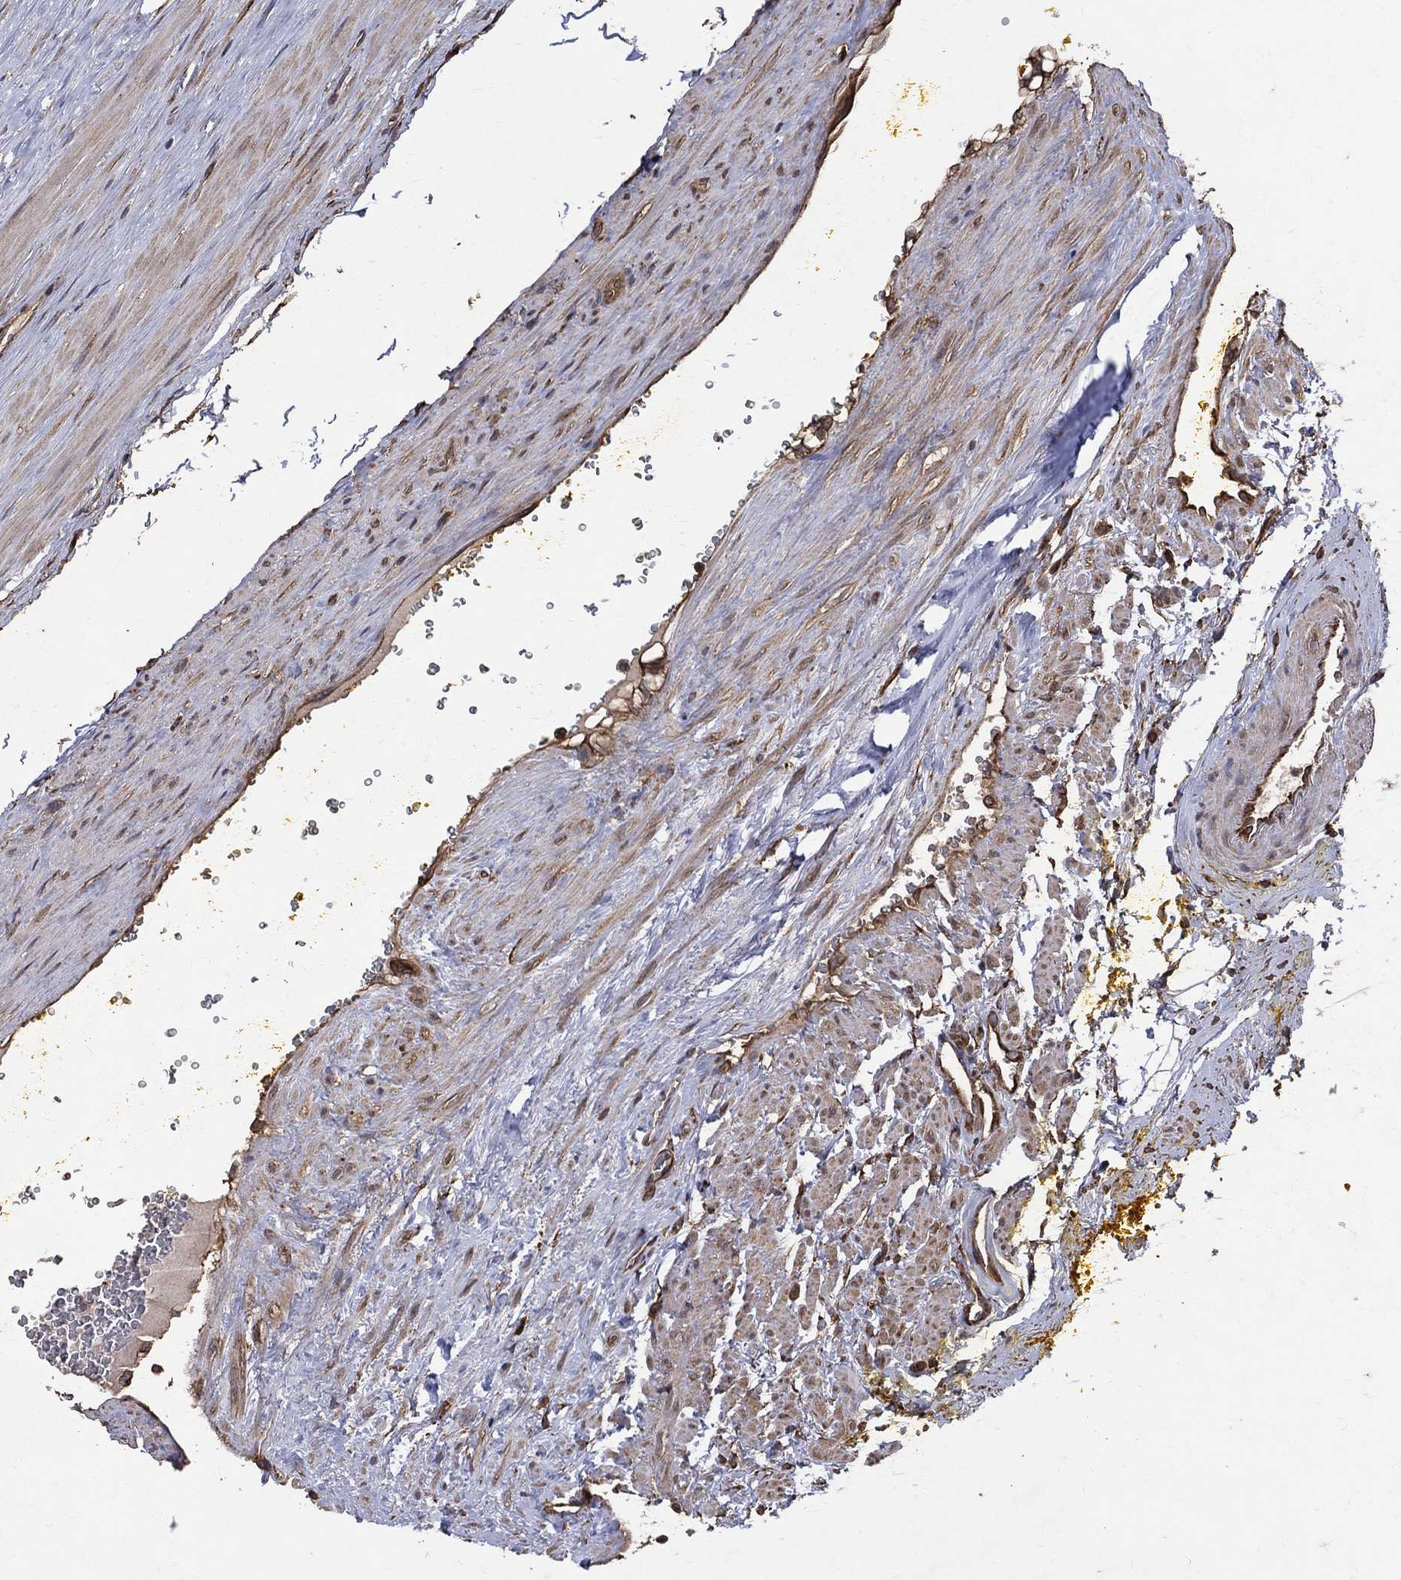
{"staining": {"intensity": "negative", "quantity": "none", "location": "none"}, "tissue": "prostate cancer", "cell_type": "Tumor cells", "image_type": "cancer", "snomed": [{"axis": "morphology", "description": "Adenocarcinoma, NOS"}, {"axis": "topography", "description": "Prostate"}], "caption": "The photomicrograph demonstrates no significant expression in tumor cells of adenocarcinoma (prostate).", "gene": "DPYSL2", "patient": {"sex": "male", "age": 67}}